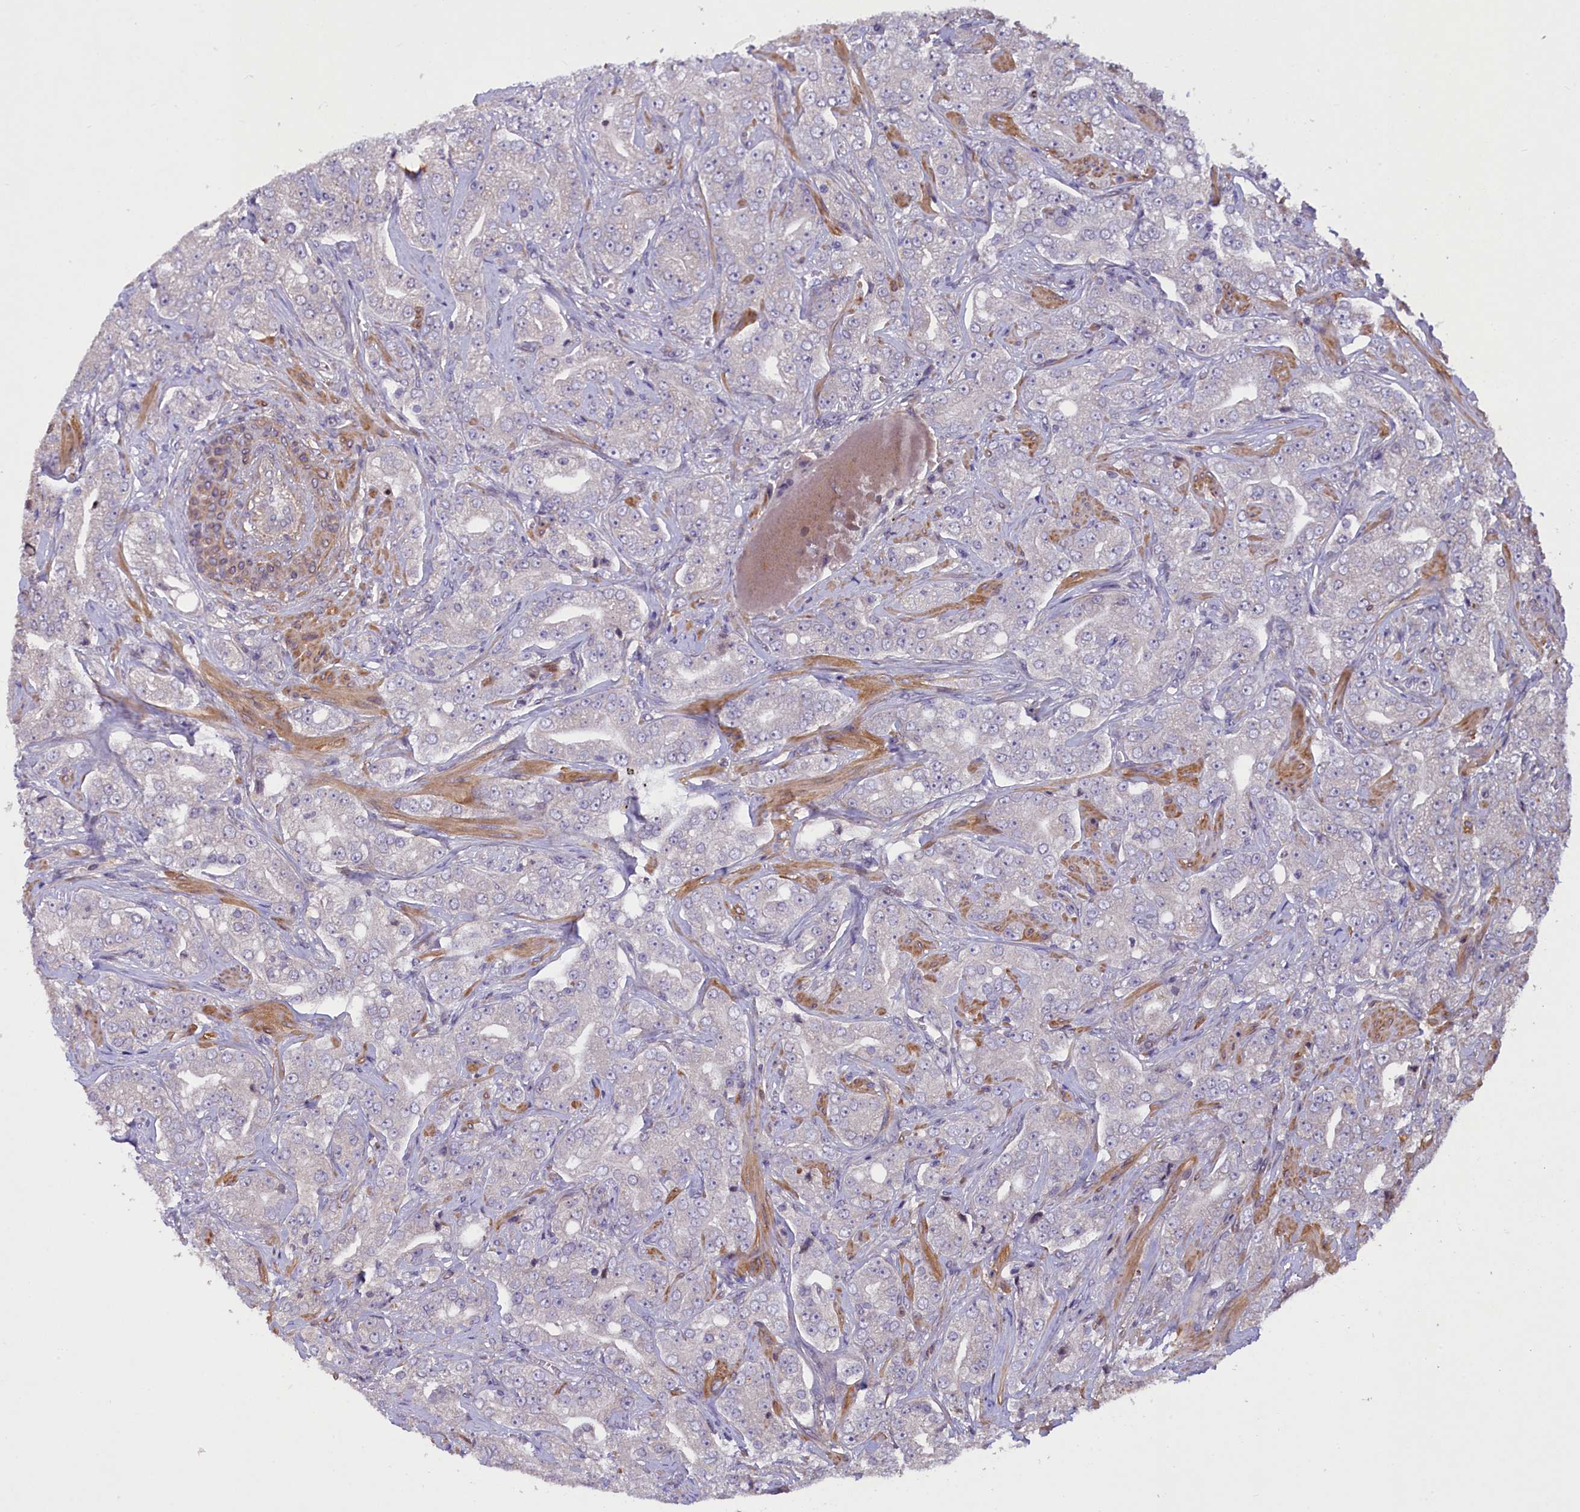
{"staining": {"intensity": "negative", "quantity": "none", "location": "none"}, "tissue": "prostate cancer", "cell_type": "Tumor cells", "image_type": "cancer", "snomed": [{"axis": "morphology", "description": "Adenocarcinoma, Low grade"}, {"axis": "topography", "description": "Prostate"}], "caption": "This is an immunohistochemistry (IHC) micrograph of prostate cancer. There is no staining in tumor cells.", "gene": "MAN2C1", "patient": {"sex": "male", "age": 67}}